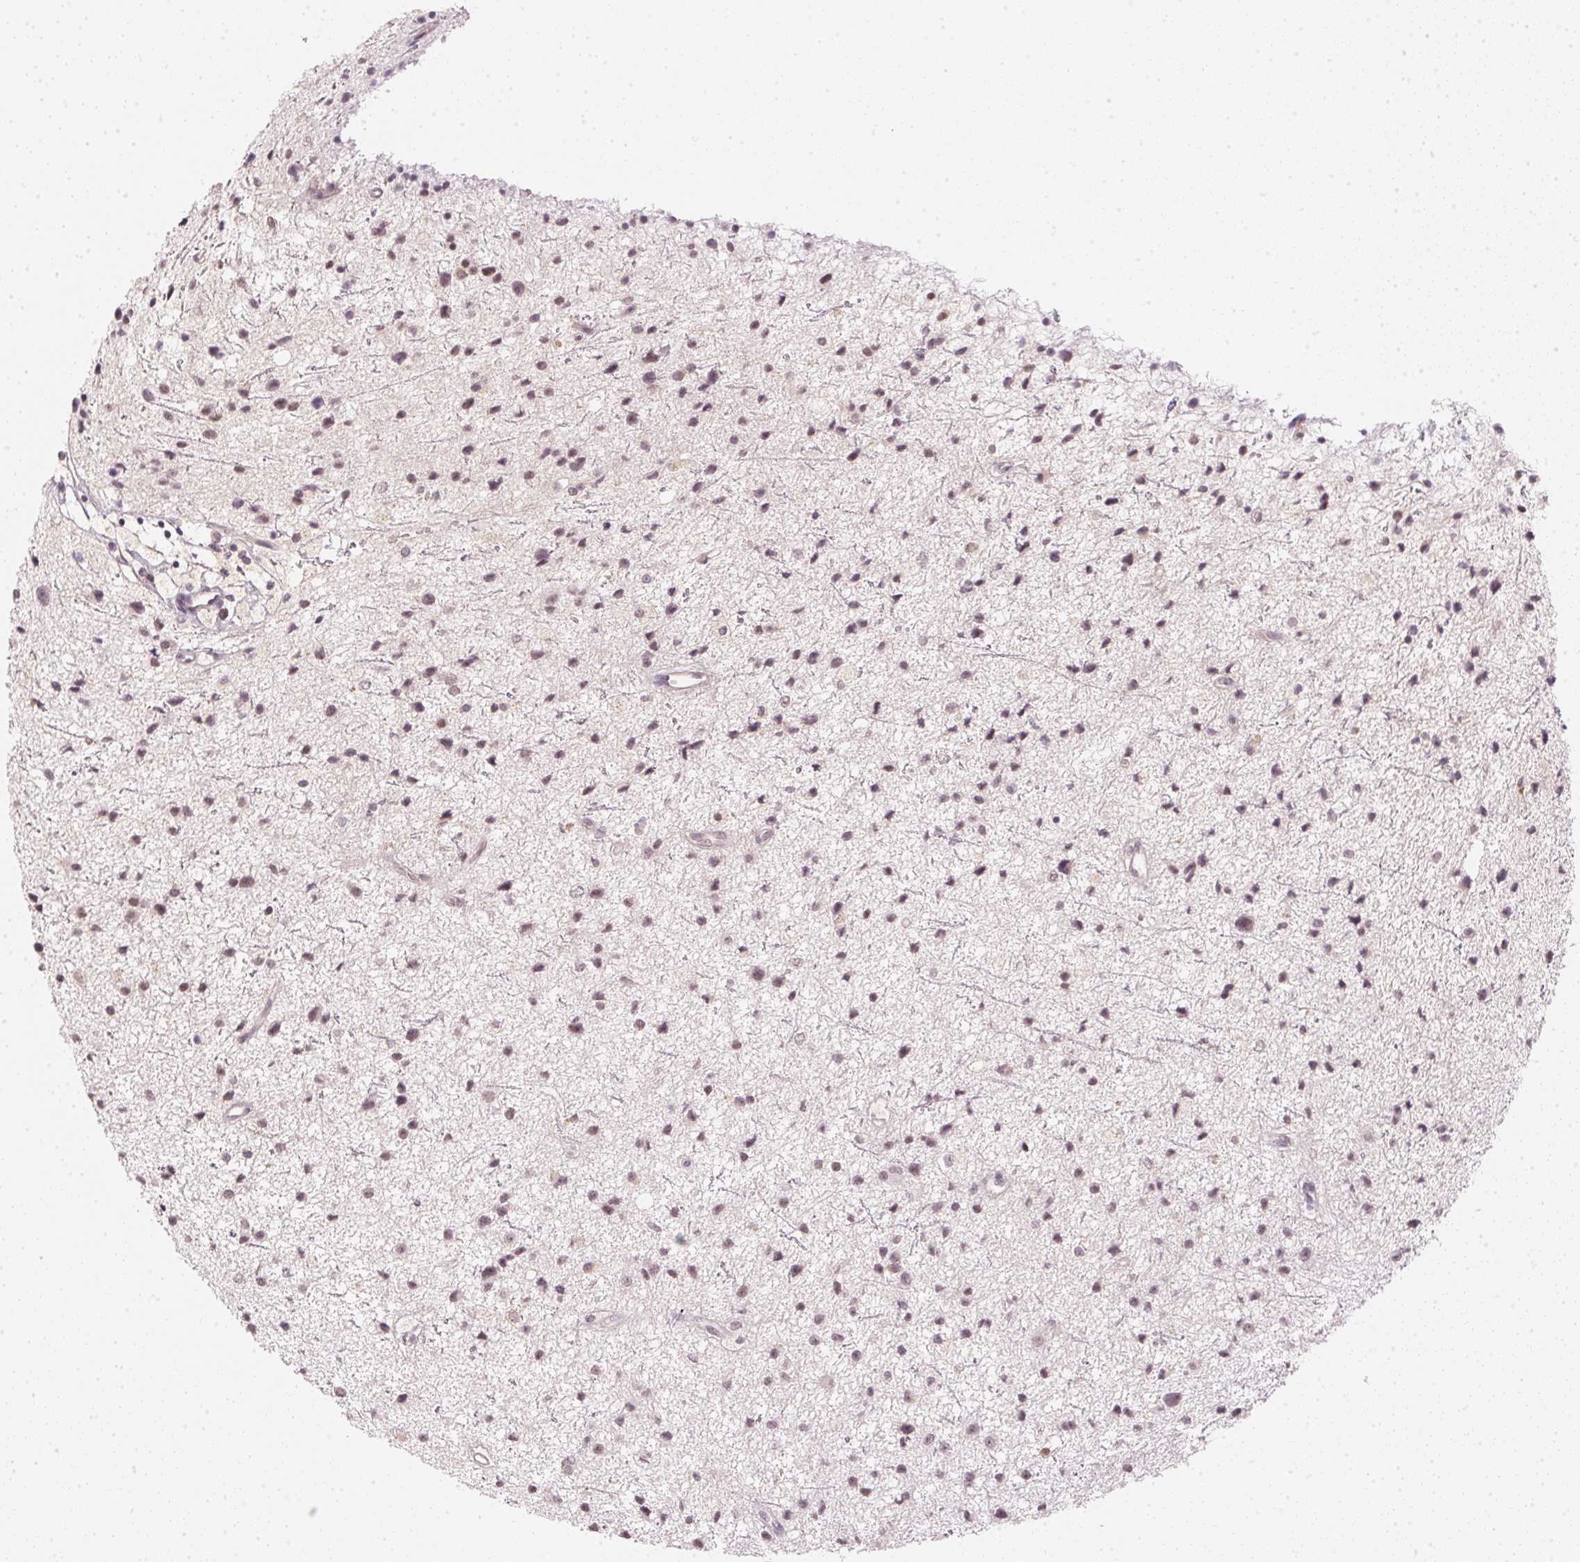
{"staining": {"intensity": "moderate", "quantity": "25%-75%", "location": "nuclear"}, "tissue": "glioma", "cell_type": "Tumor cells", "image_type": "cancer", "snomed": [{"axis": "morphology", "description": "Glioma, malignant, Low grade"}, {"axis": "topography", "description": "Brain"}], "caption": "Immunohistochemical staining of malignant glioma (low-grade) displays medium levels of moderate nuclear expression in approximately 25%-75% of tumor cells. Immunohistochemistry (ihc) stains the protein of interest in brown and the nuclei are stained blue.", "gene": "KPRP", "patient": {"sex": "male", "age": 43}}